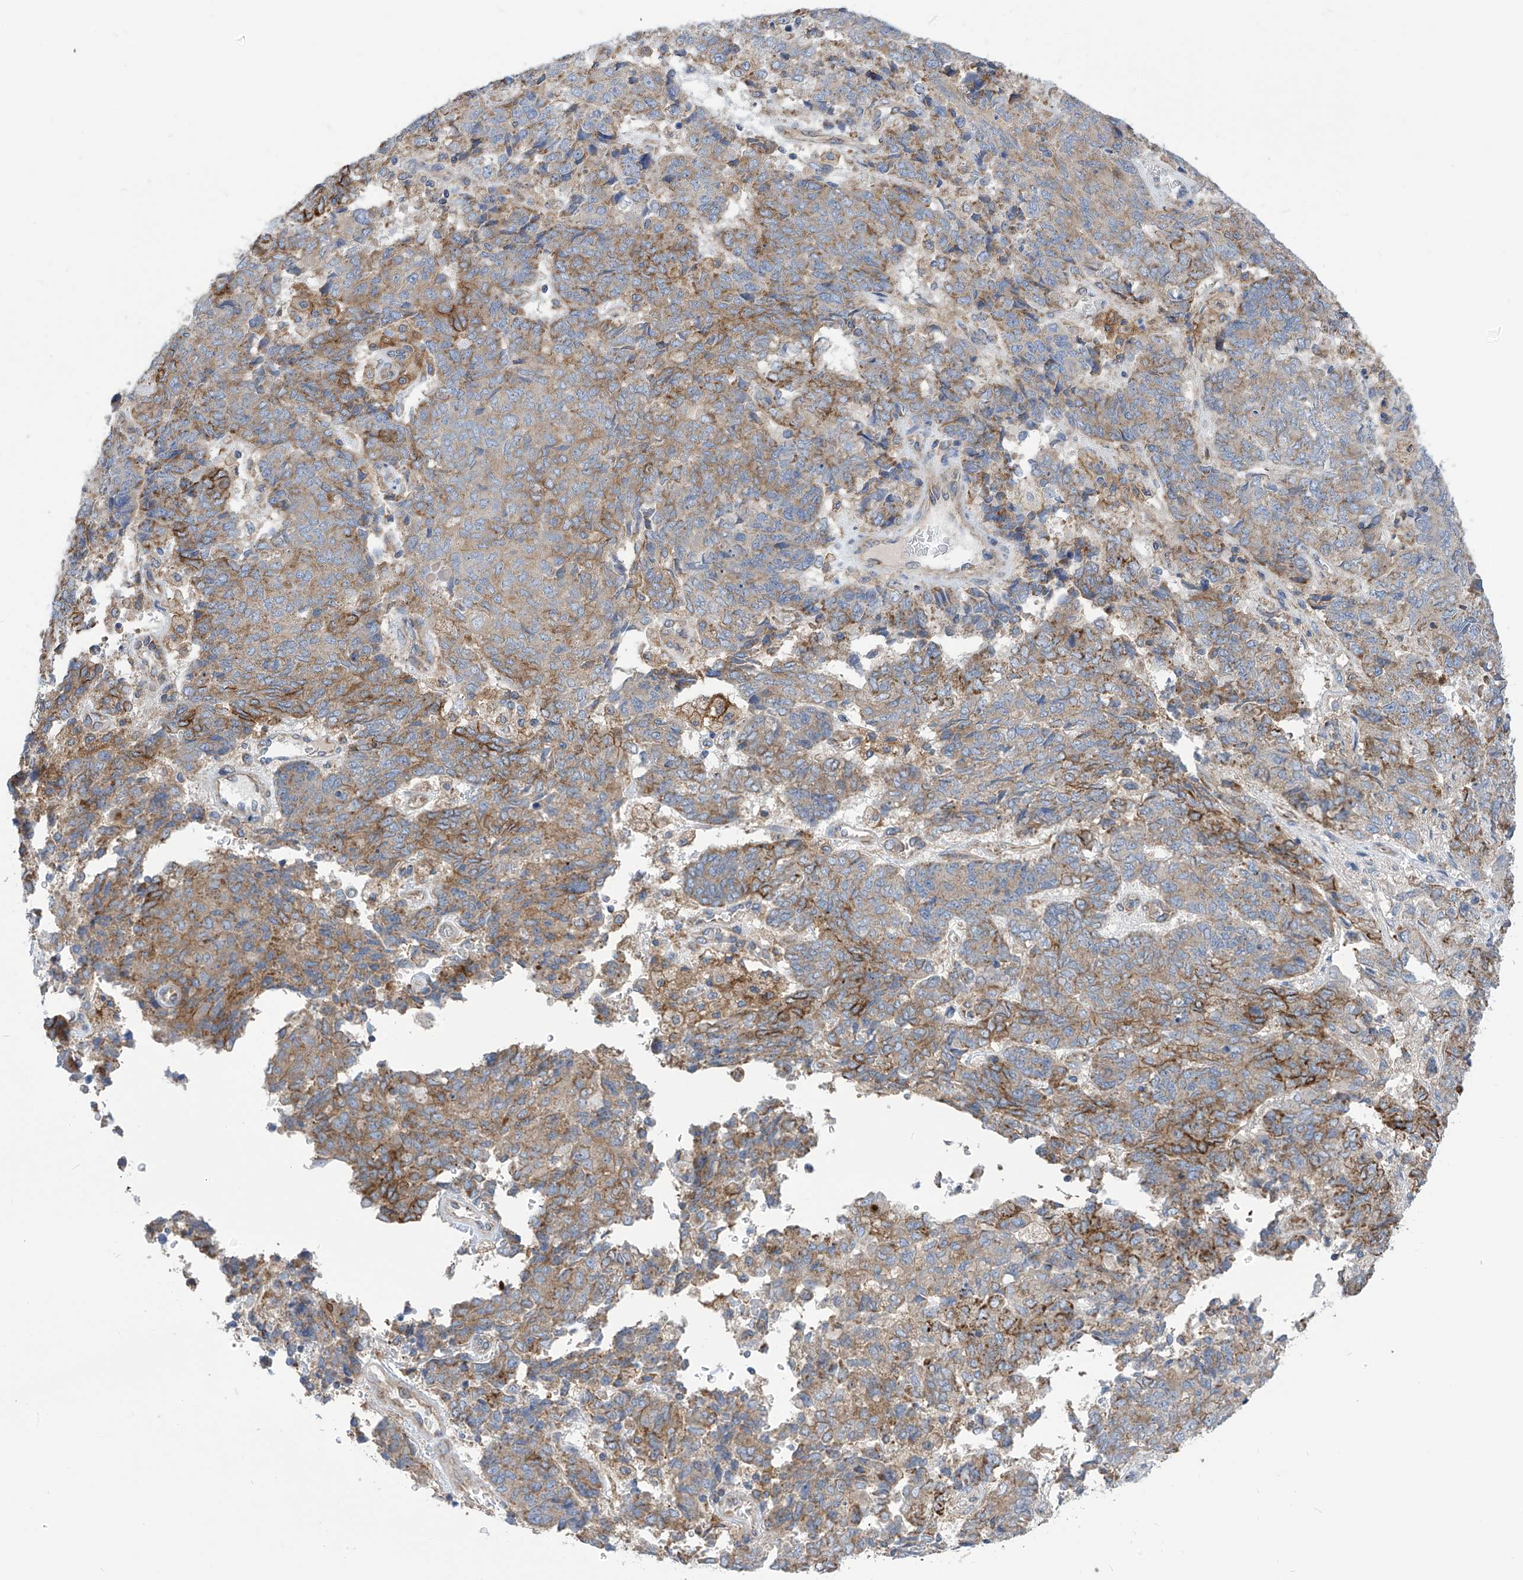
{"staining": {"intensity": "moderate", "quantity": ">75%", "location": "cytoplasmic/membranous"}, "tissue": "endometrial cancer", "cell_type": "Tumor cells", "image_type": "cancer", "snomed": [{"axis": "morphology", "description": "Adenocarcinoma, NOS"}, {"axis": "topography", "description": "Endometrium"}], "caption": "A brown stain labels moderate cytoplasmic/membranous staining of a protein in human endometrial adenocarcinoma tumor cells. The staining is performed using DAB brown chromogen to label protein expression. The nuclei are counter-stained blue using hematoxylin.", "gene": "P2RX7", "patient": {"sex": "female", "age": 80}}